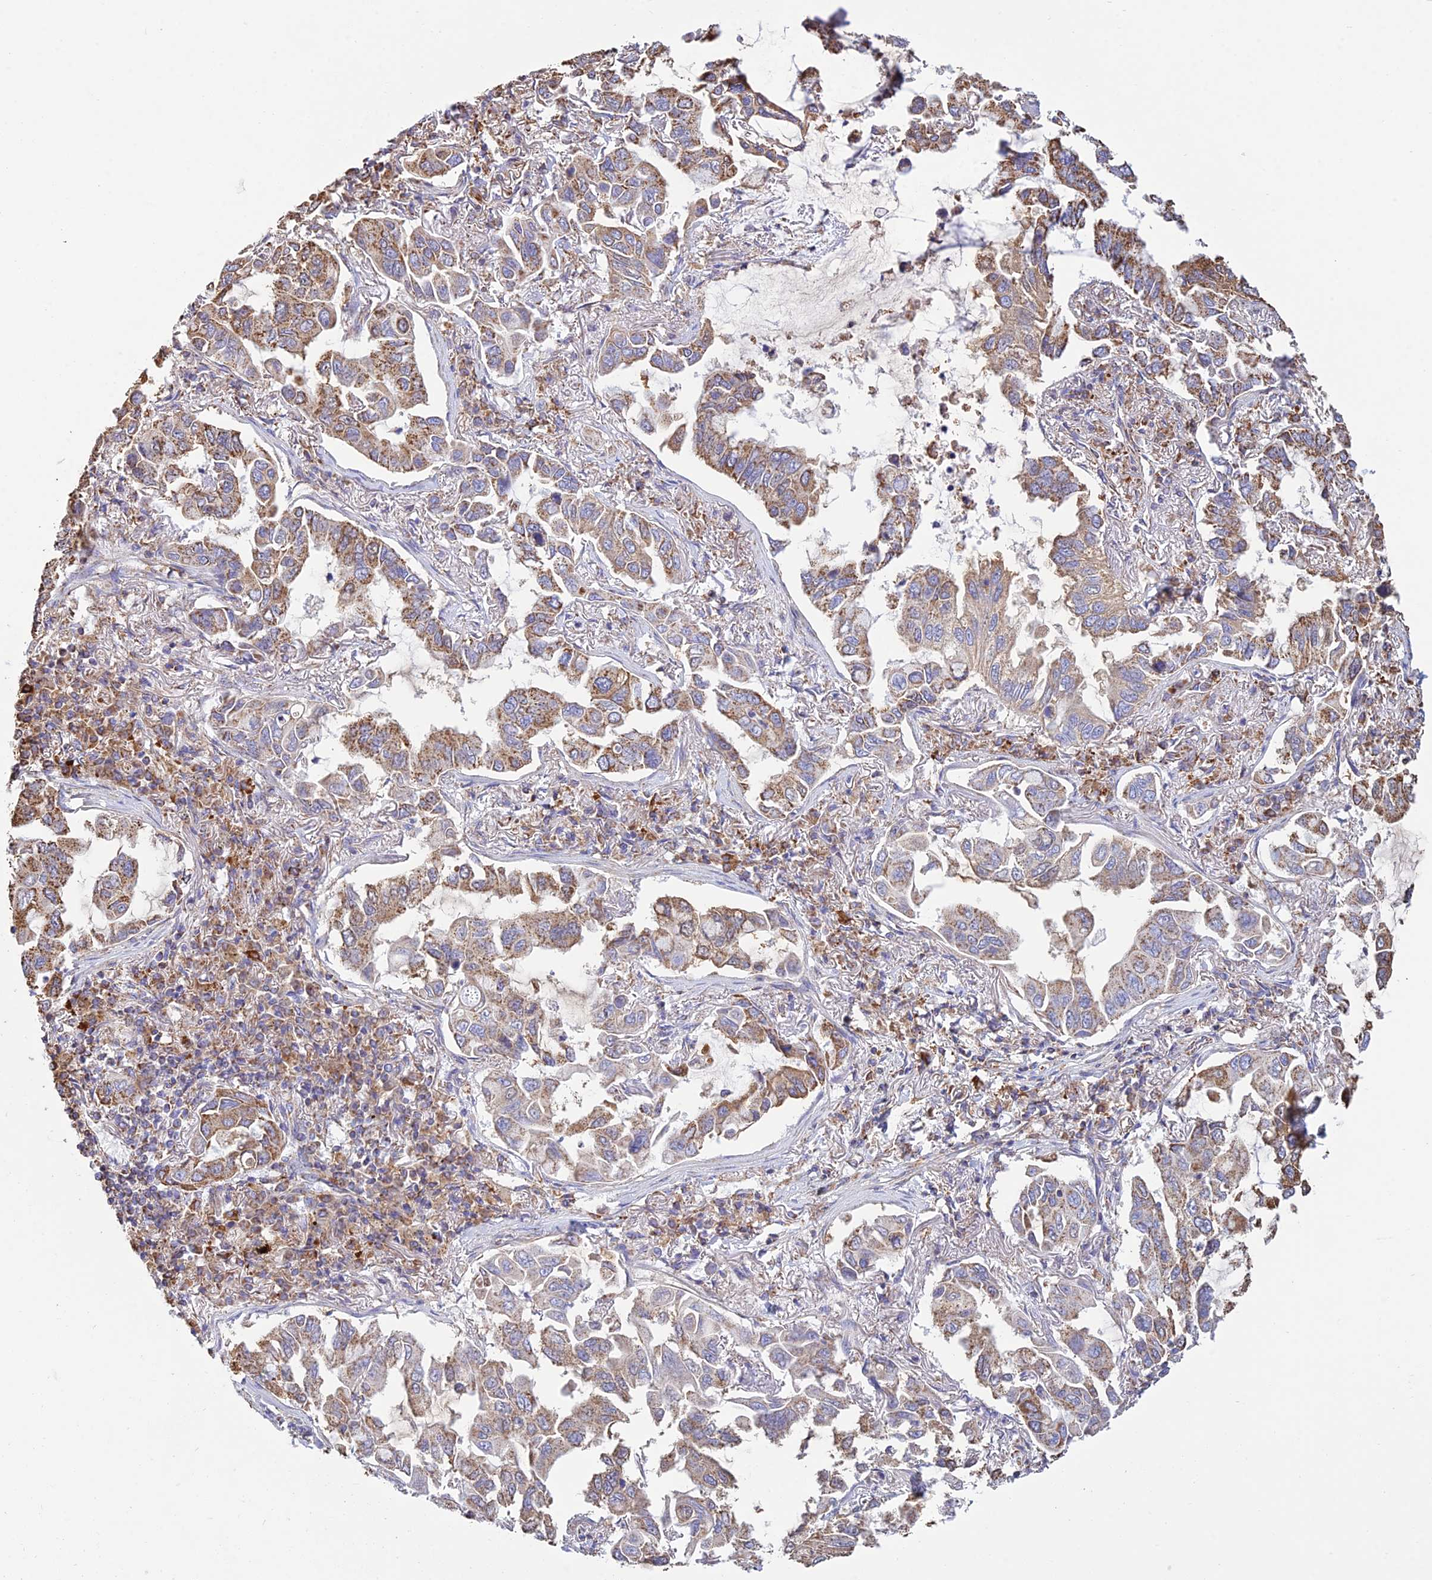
{"staining": {"intensity": "moderate", "quantity": ">75%", "location": "cytoplasmic/membranous"}, "tissue": "lung cancer", "cell_type": "Tumor cells", "image_type": "cancer", "snomed": [{"axis": "morphology", "description": "Adenocarcinoma, NOS"}, {"axis": "topography", "description": "Lung"}], "caption": "Protein staining of adenocarcinoma (lung) tissue reveals moderate cytoplasmic/membranous expression in approximately >75% of tumor cells. (DAB IHC, brown staining for protein, blue staining for nuclei).", "gene": "OR2W3", "patient": {"sex": "male", "age": 64}}